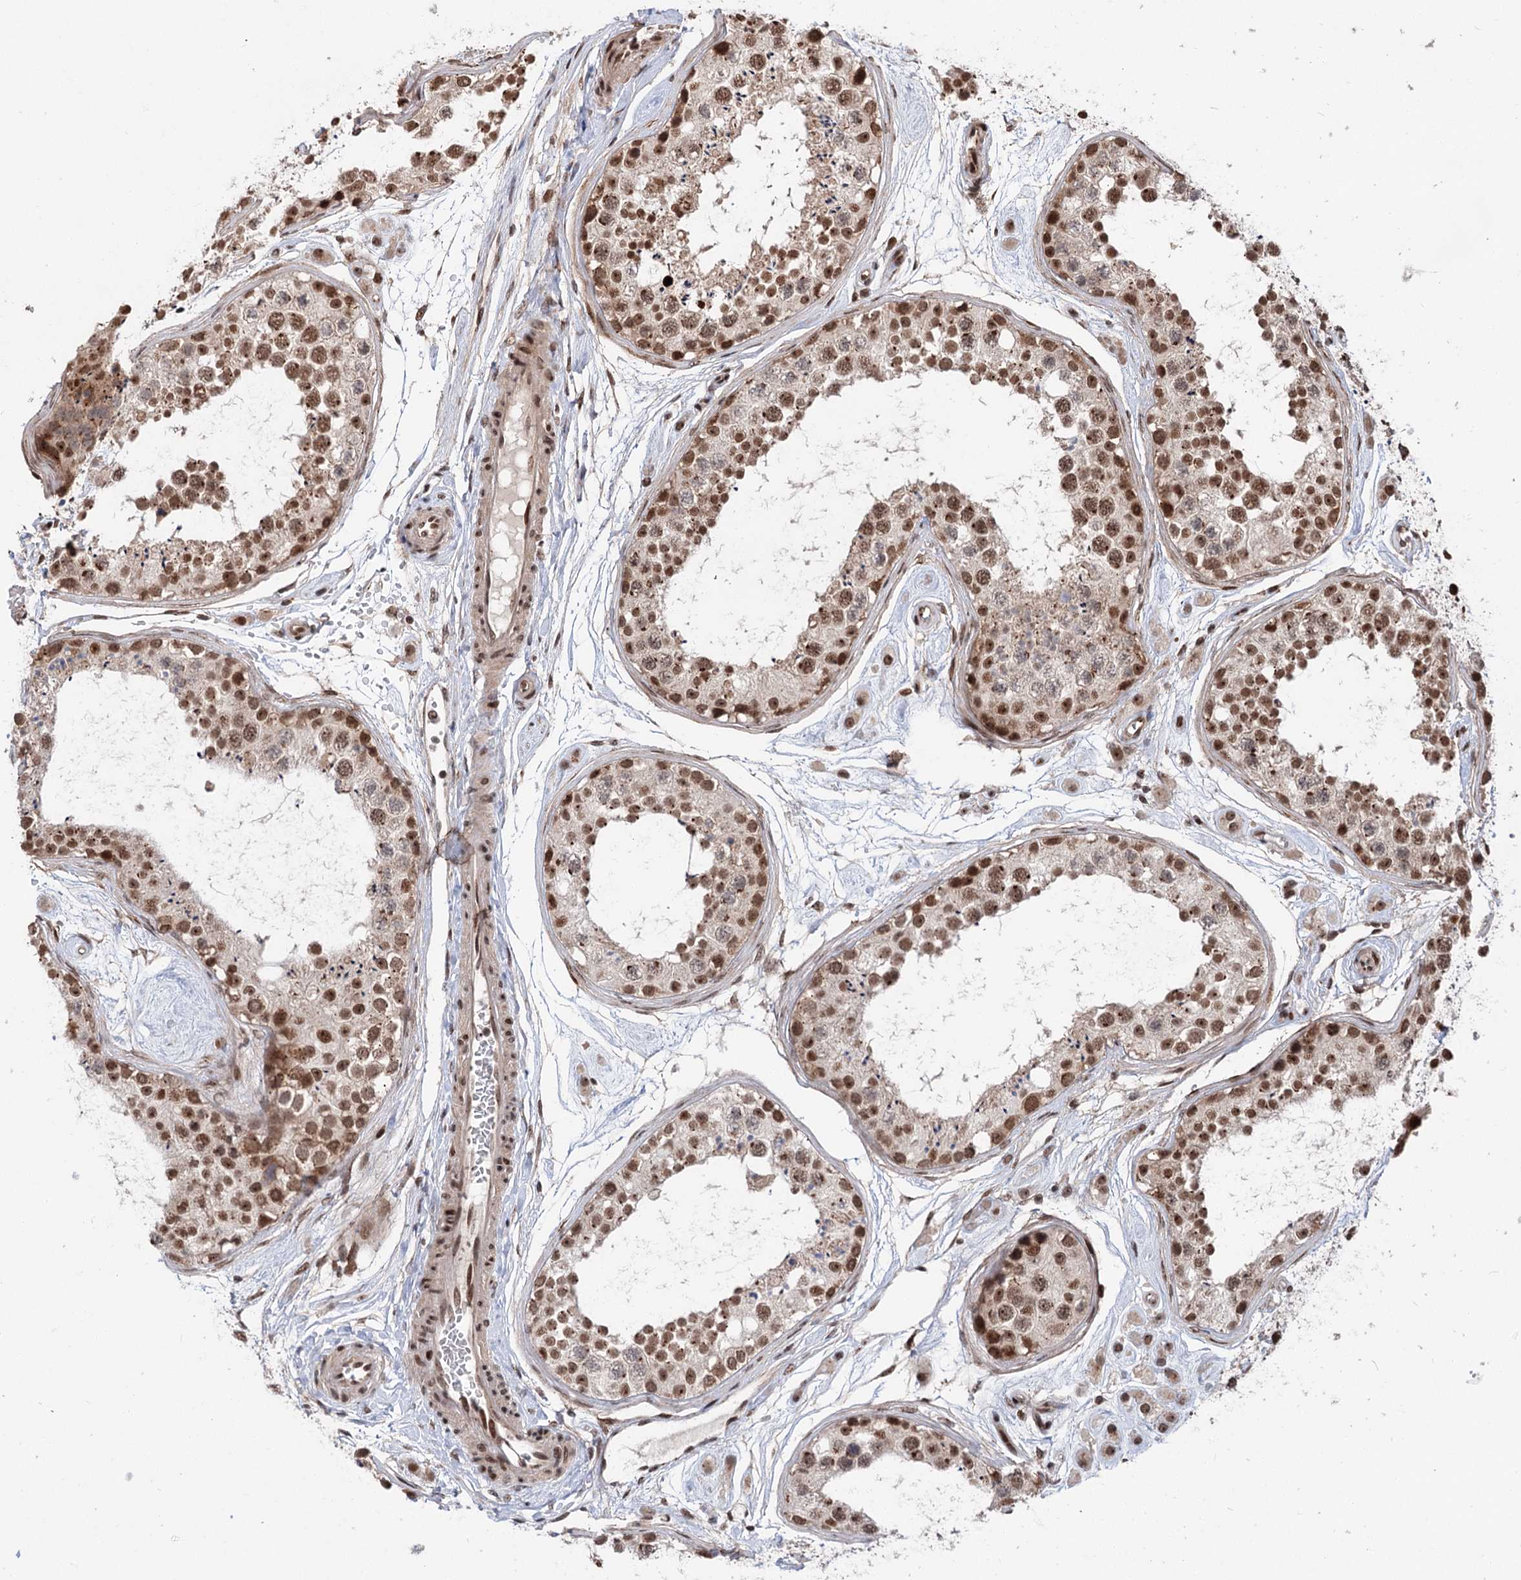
{"staining": {"intensity": "strong", "quantity": ">75%", "location": "nuclear"}, "tissue": "testis", "cell_type": "Cells in seminiferous ducts", "image_type": "normal", "snomed": [{"axis": "morphology", "description": "Normal tissue, NOS"}, {"axis": "topography", "description": "Testis"}], "caption": "Immunohistochemical staining of normal human testis reveals high levels of strong nuclear staining in approximately >75% of cells in seminiferous ducts. (DAB = brown stain, brightfield microscopy at high magnification).", "gene": "MAML1", "patient": {"sex": "male", "age": 25}}